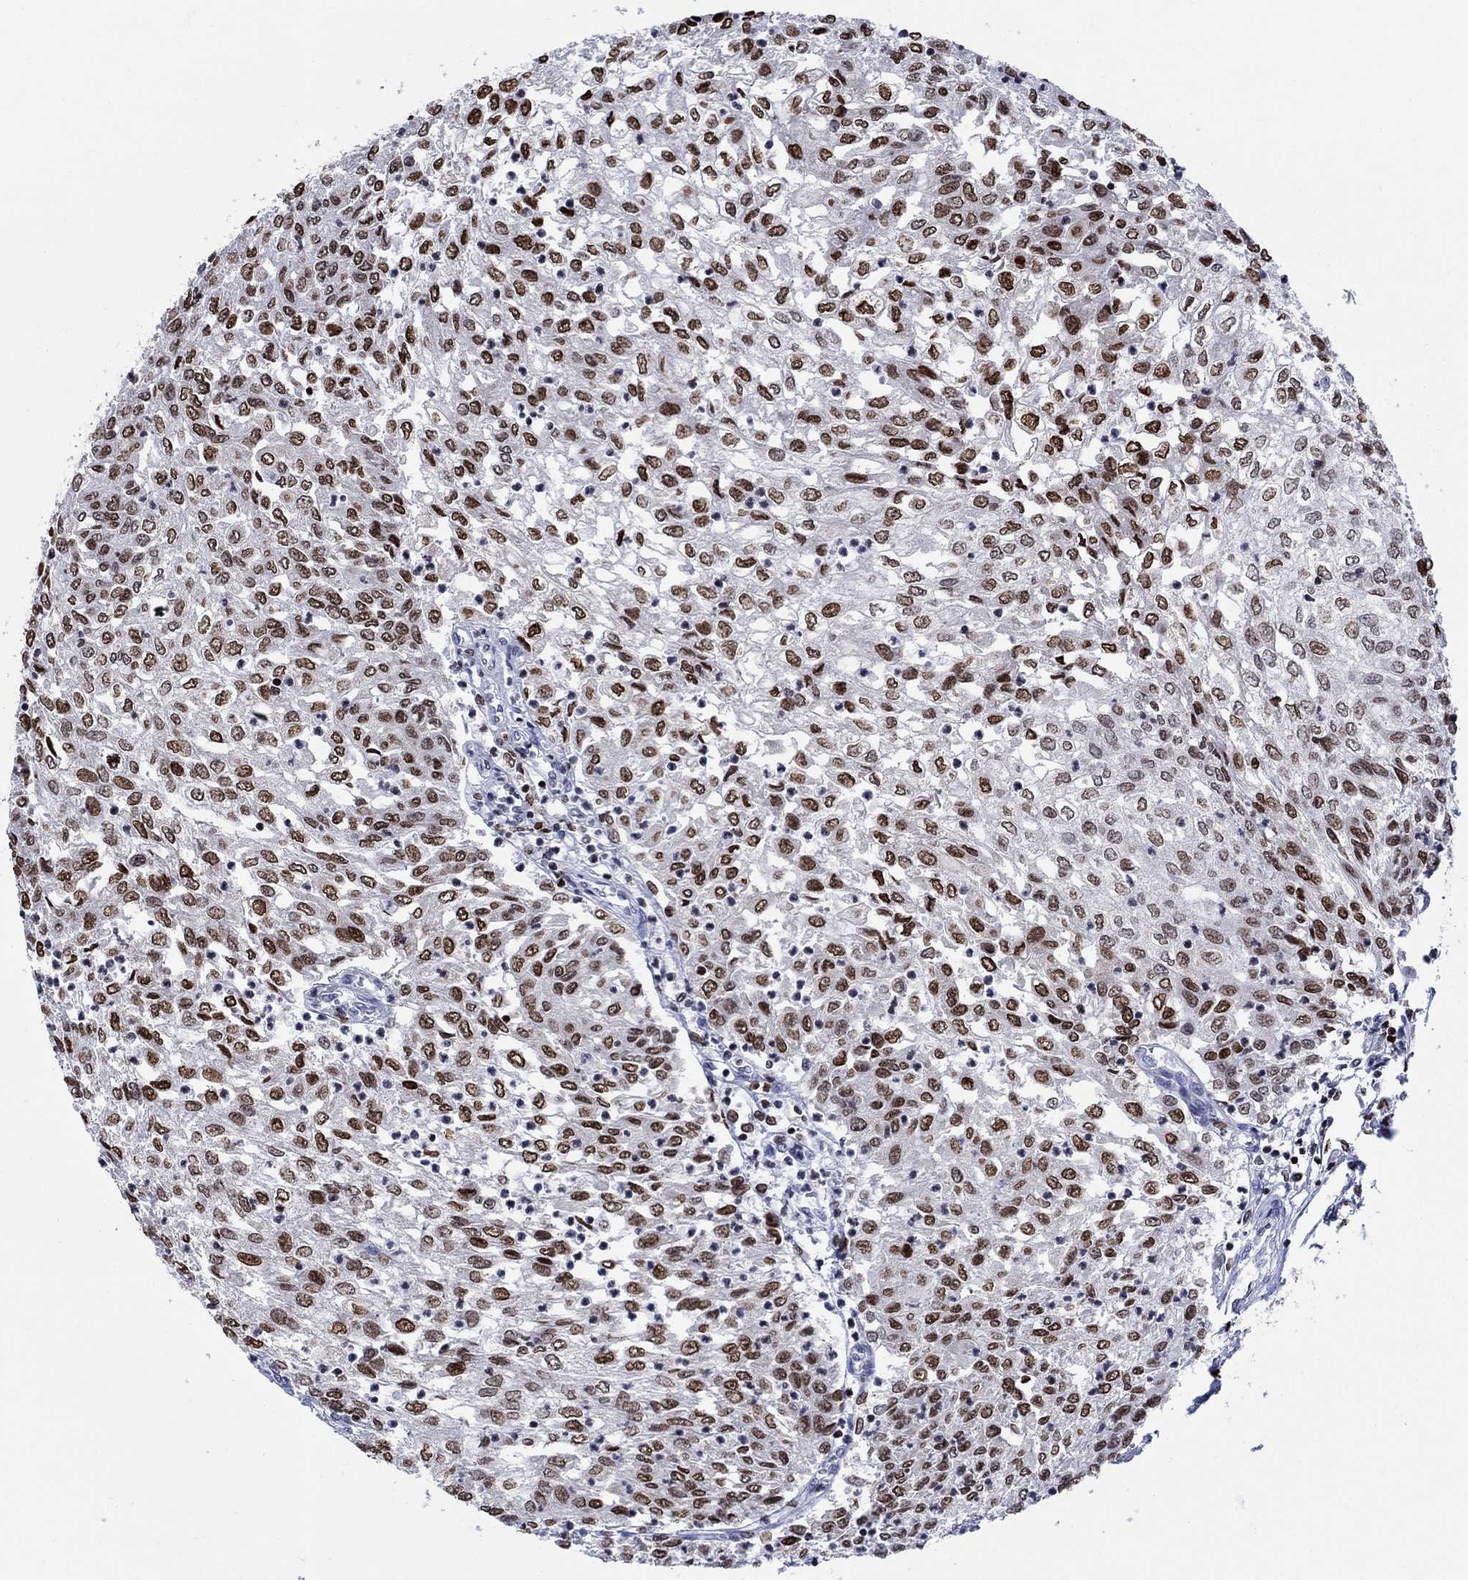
{"staining": {"intensity": "moderate", "quantity": "25%-75%", "location": "nuclear"}, "tissue": "urothelial cancer", "cell_type": "Tumor cells", "image_type": "cancer", "snomed": [{"axis": "morphology", "description": "Urothelial carcinoma, Low grade"}, {"axis": "topography", "description": "Urinary bladder"}], "caption": "Human low-grade urothelial carcinoma stained with a brown dye shows moderate nuclear positive positivity in approximately 25%-75% of tumor cells.", "gene": "HMGA1", "patient": {"sex": "male", "age": 78}}